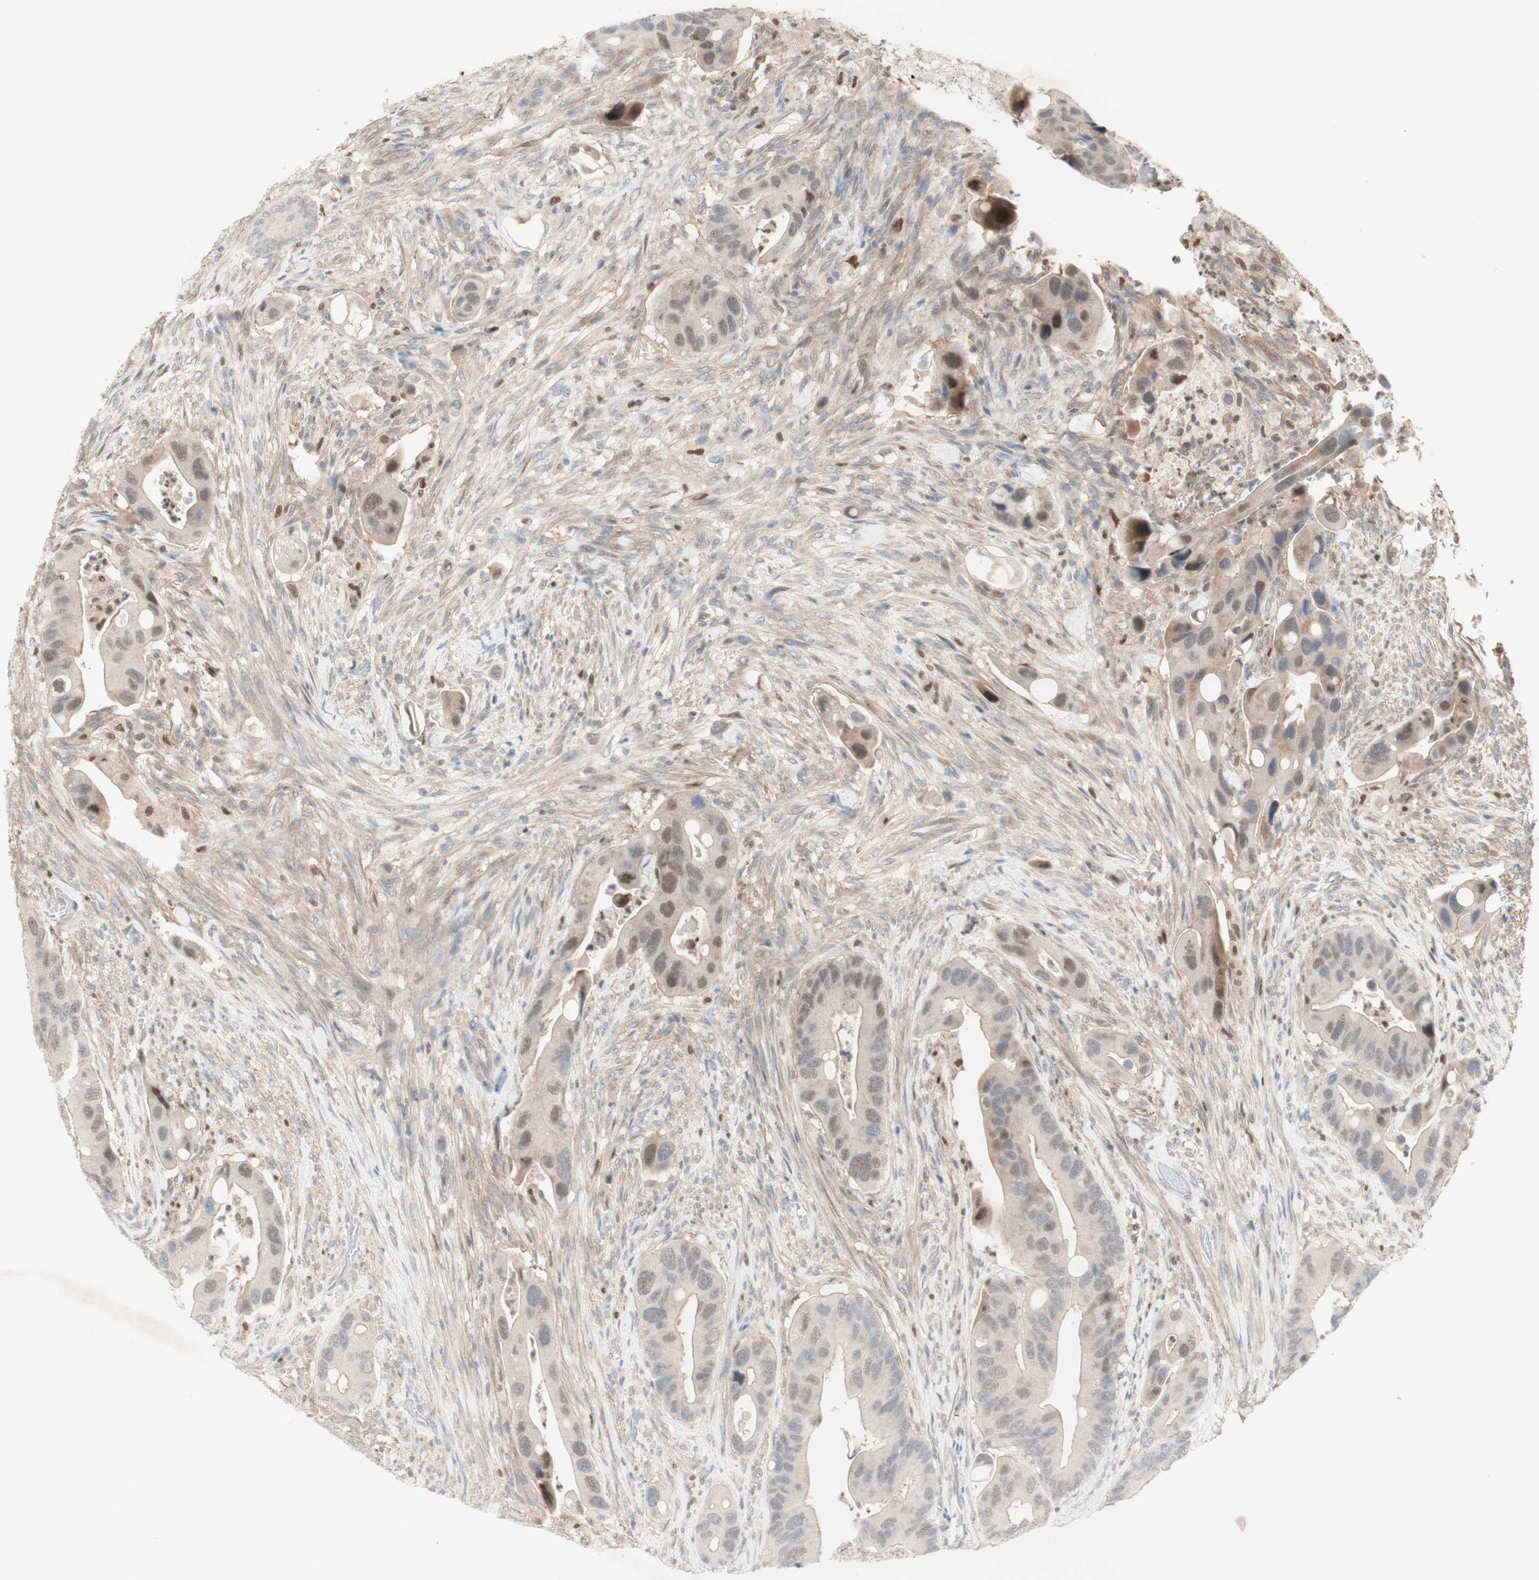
{"staining": {"intensity": "weak", "quantity": "25%-75%", "location": "nuclear"}, "tissue": "colorectal cancer", "cell_type": "Tumor cells", "image_type": "cancer", "snomed": [{"axis": "morphology", "description": "Adenocarcinoma, NOS"}, {"axis": "topography", "description": "Rectum"}], "caption": "Immunohistochemical staining of colorectal cancer displays low levels of weak nuclear positivity in approximately 25%-75% of tumor cells.", "gene": "RFNG", "patient": {"sex": "female", "age": 57}}